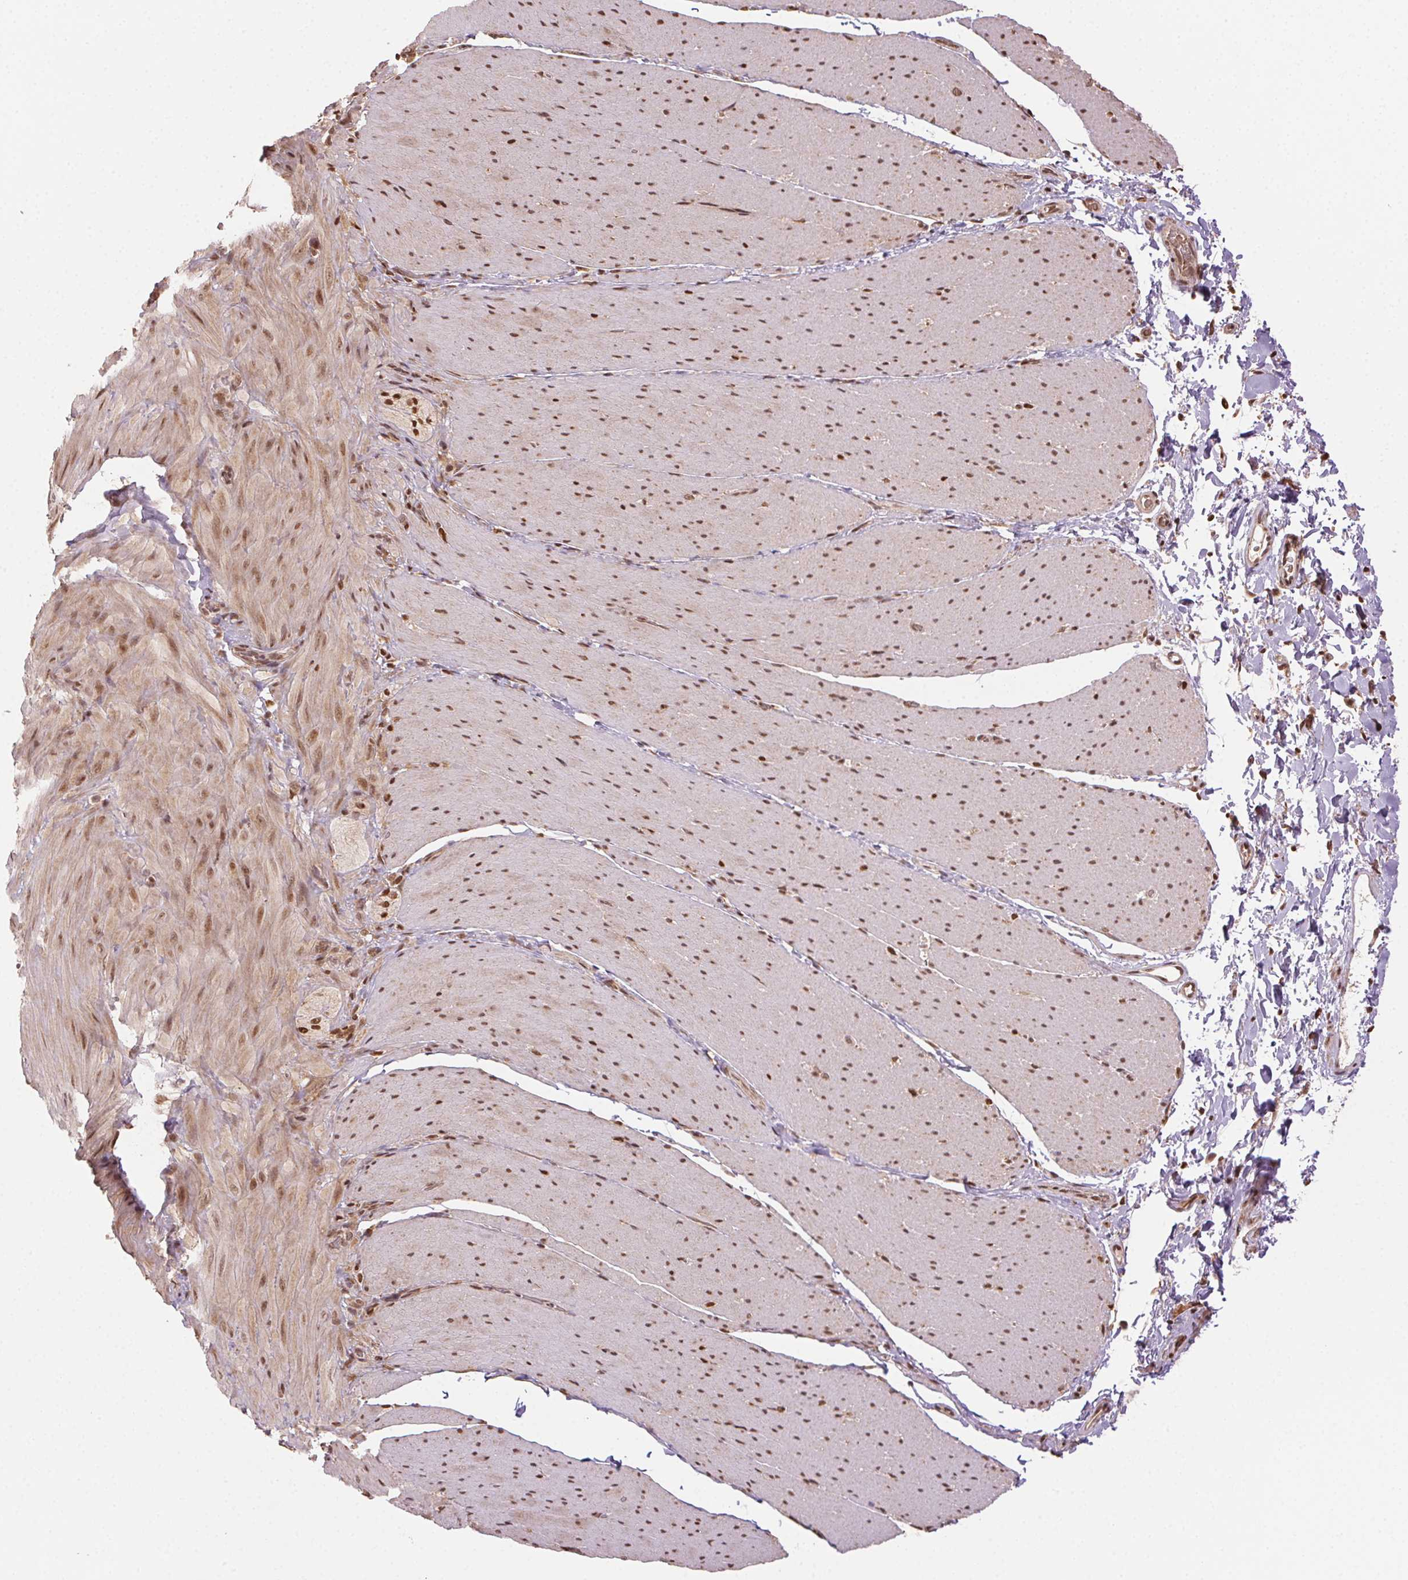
{"staining": {"intensity": "moderate", "quantity": ">75%", "location": "nuclear"}, "tissue": "smooth muscle", "cell_type": "Smooth muscle cells", "image_type": "normal", "snomed": [{"axis": "morphology", "description": "Normal tissue, NOS"}, {"axis": "topography", "description": "Smooth muscle"}, {"axis": "topography", "description": "Colon"}], "caption": "Smooth muscle cells exhibit medium levels of moderate nuclear staining in about >75% of cells in unremarkable human smooth muscle.", "gene": "TREML4", "patient": {"sex": "male", "age": 73}}